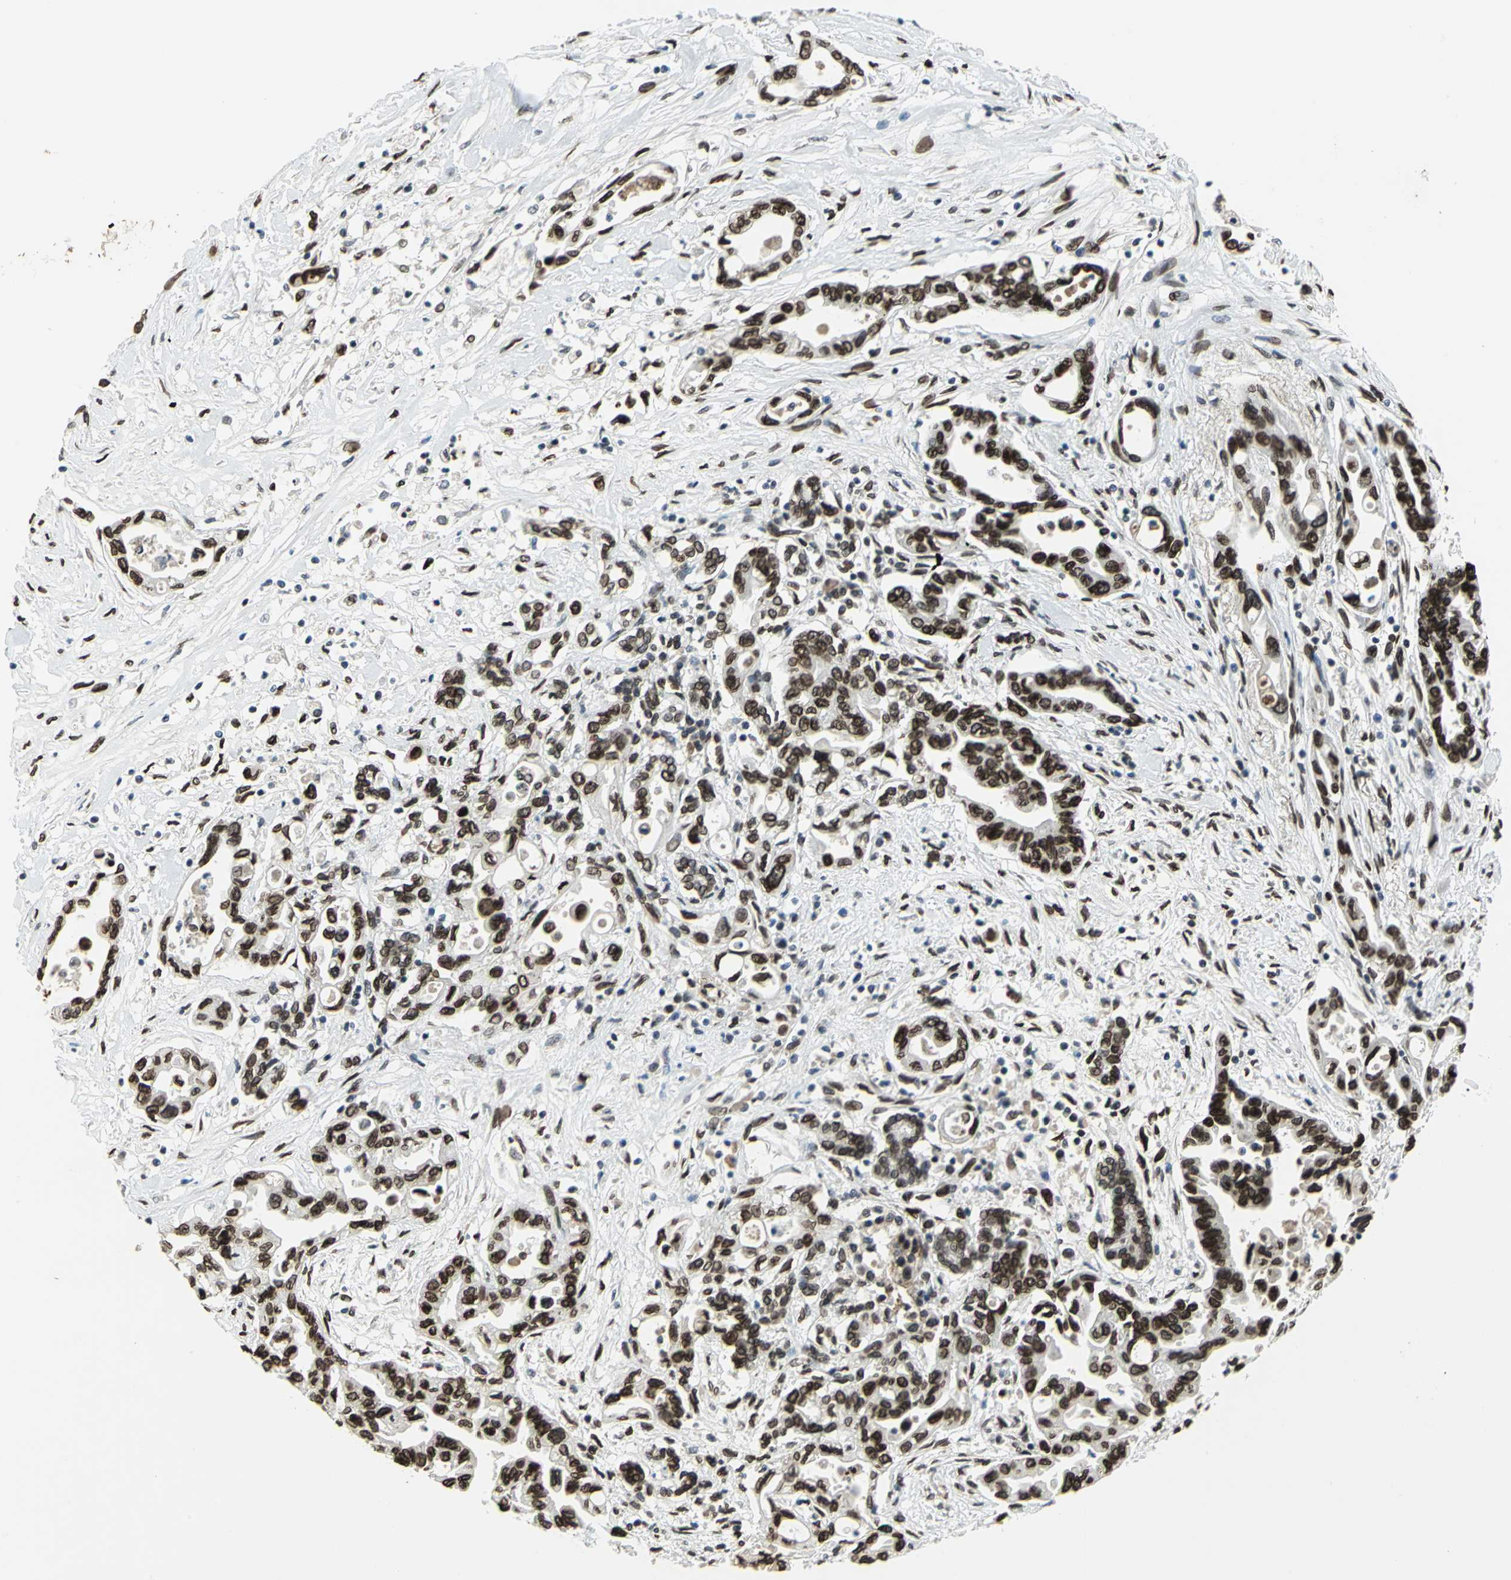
{"staining": {"intensity": "strong", "quantity": ">75%", "location": "cytoplasmic/membranous,nuclear"}, "tissue": "pancreatic cancer", "cell_type": "Tumor cells", "image_type": "cancer", "snomed": [{"axis": "morphology", "description": "Adenocarcinoma, NOS"}, {"axis": "topography", "description": "Pancreas"}], "caption": "A high amount of strong cytoplasmic/membranous and nuclear expression is identified in about >75% of tumor cells in pancreatic cancer (adenocarcinoma) tissue.", "gene": "ISY1", "patient": {"sex": "female", "age": 57}}